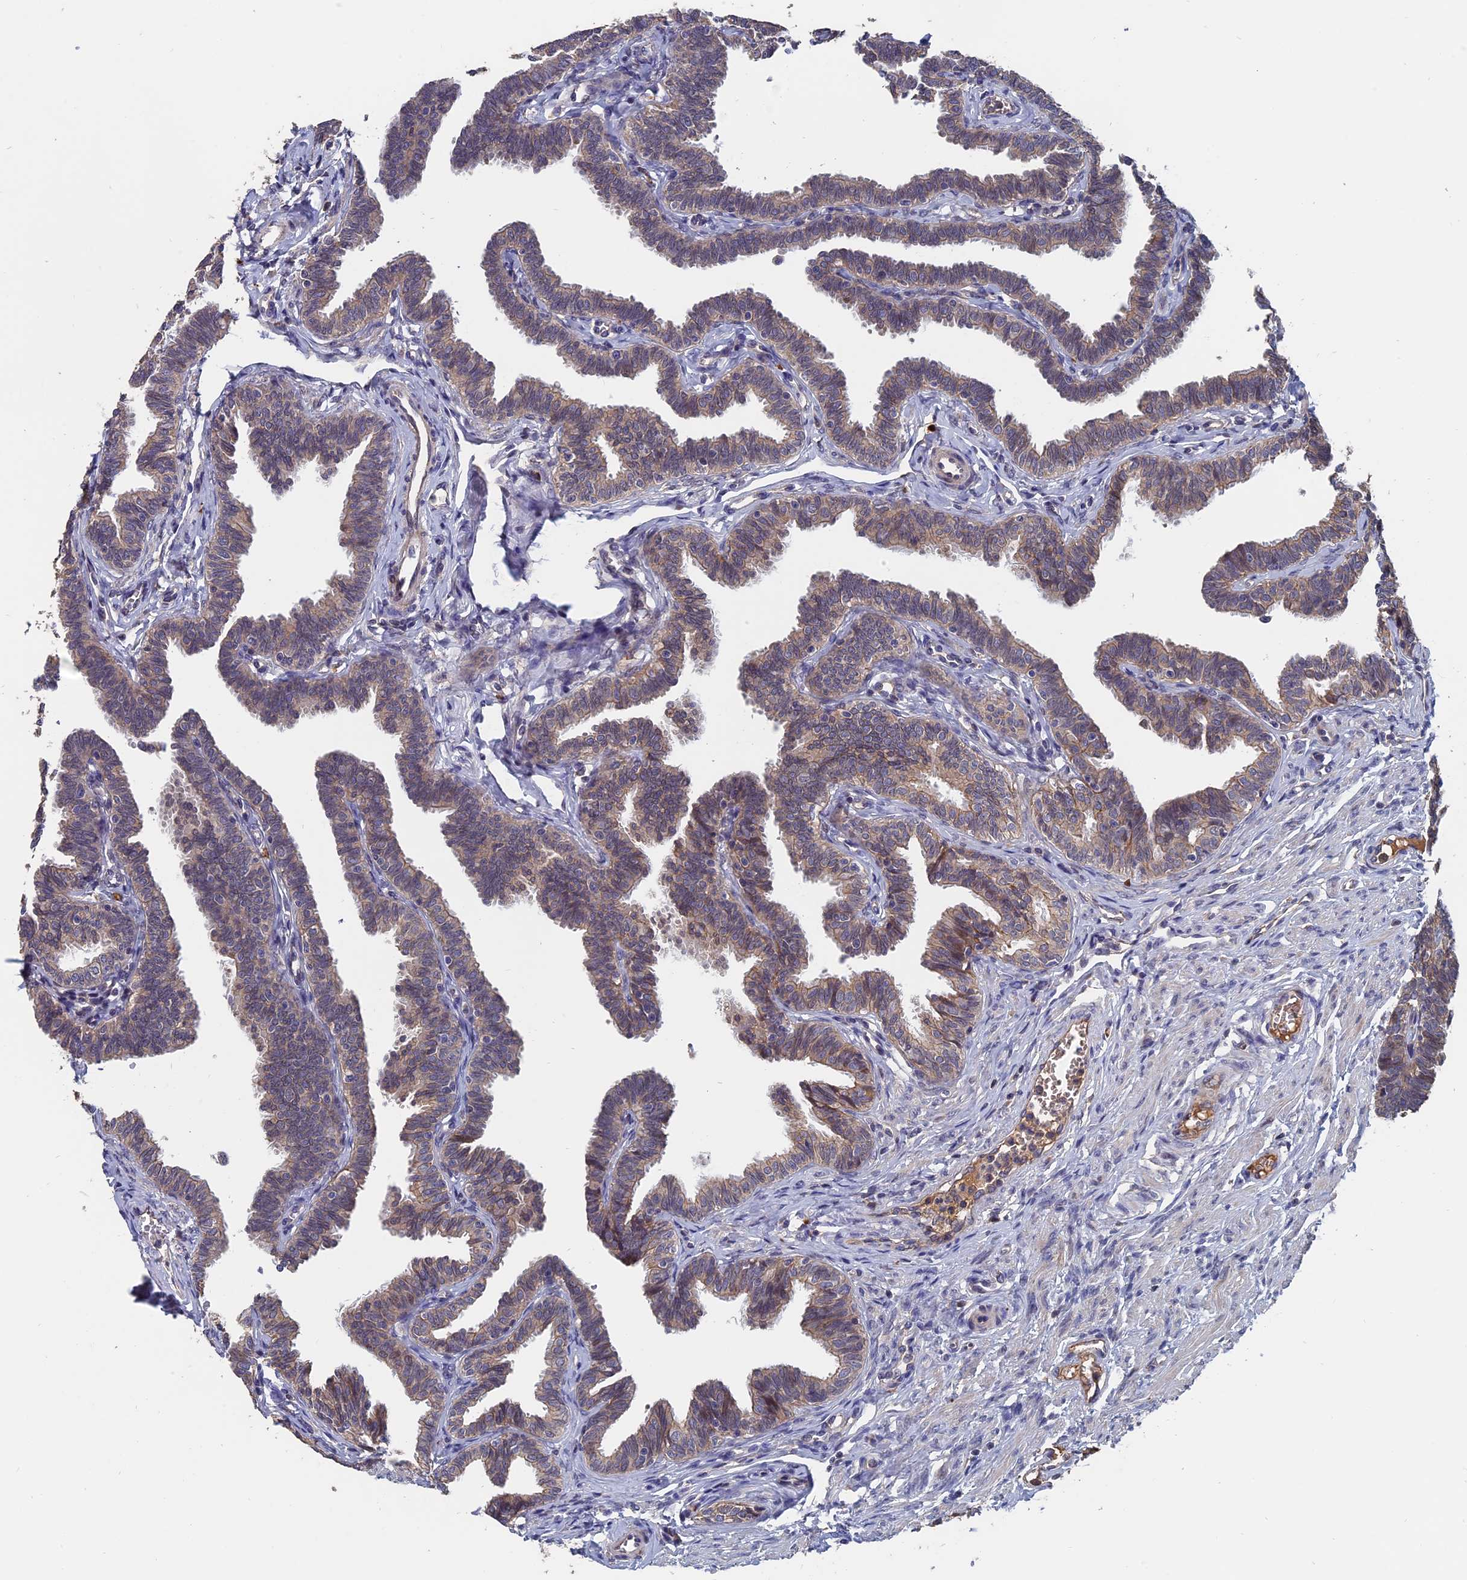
{"staining": {"intensity": "moderate", "quantity": "25%-75%", "location": "cytoplasmic/membranous"}, "tissue": "fallopian tube", "cell_type": "Glandular cells", "image_type": "normal", "snomed": [{"axis": "morphology", "description": "Normal tissue, NOS"}, {"axis": "topography", "description": "Fallopian tube"}, {"axis": "topography", "description": "Ovary"}], "caption": "Fallopian tube stained with immunohistochemistry (IHC) reveals moderate cytoplasmic/membranous expression in about 25%-75% of glandular cells. (DAB (3,3'-diaminobenzidine) = brown stain, brightfield microscopy at high magnification).", "gene": "SLC33A1", "patient": {"sex": "female", "age": 23}}